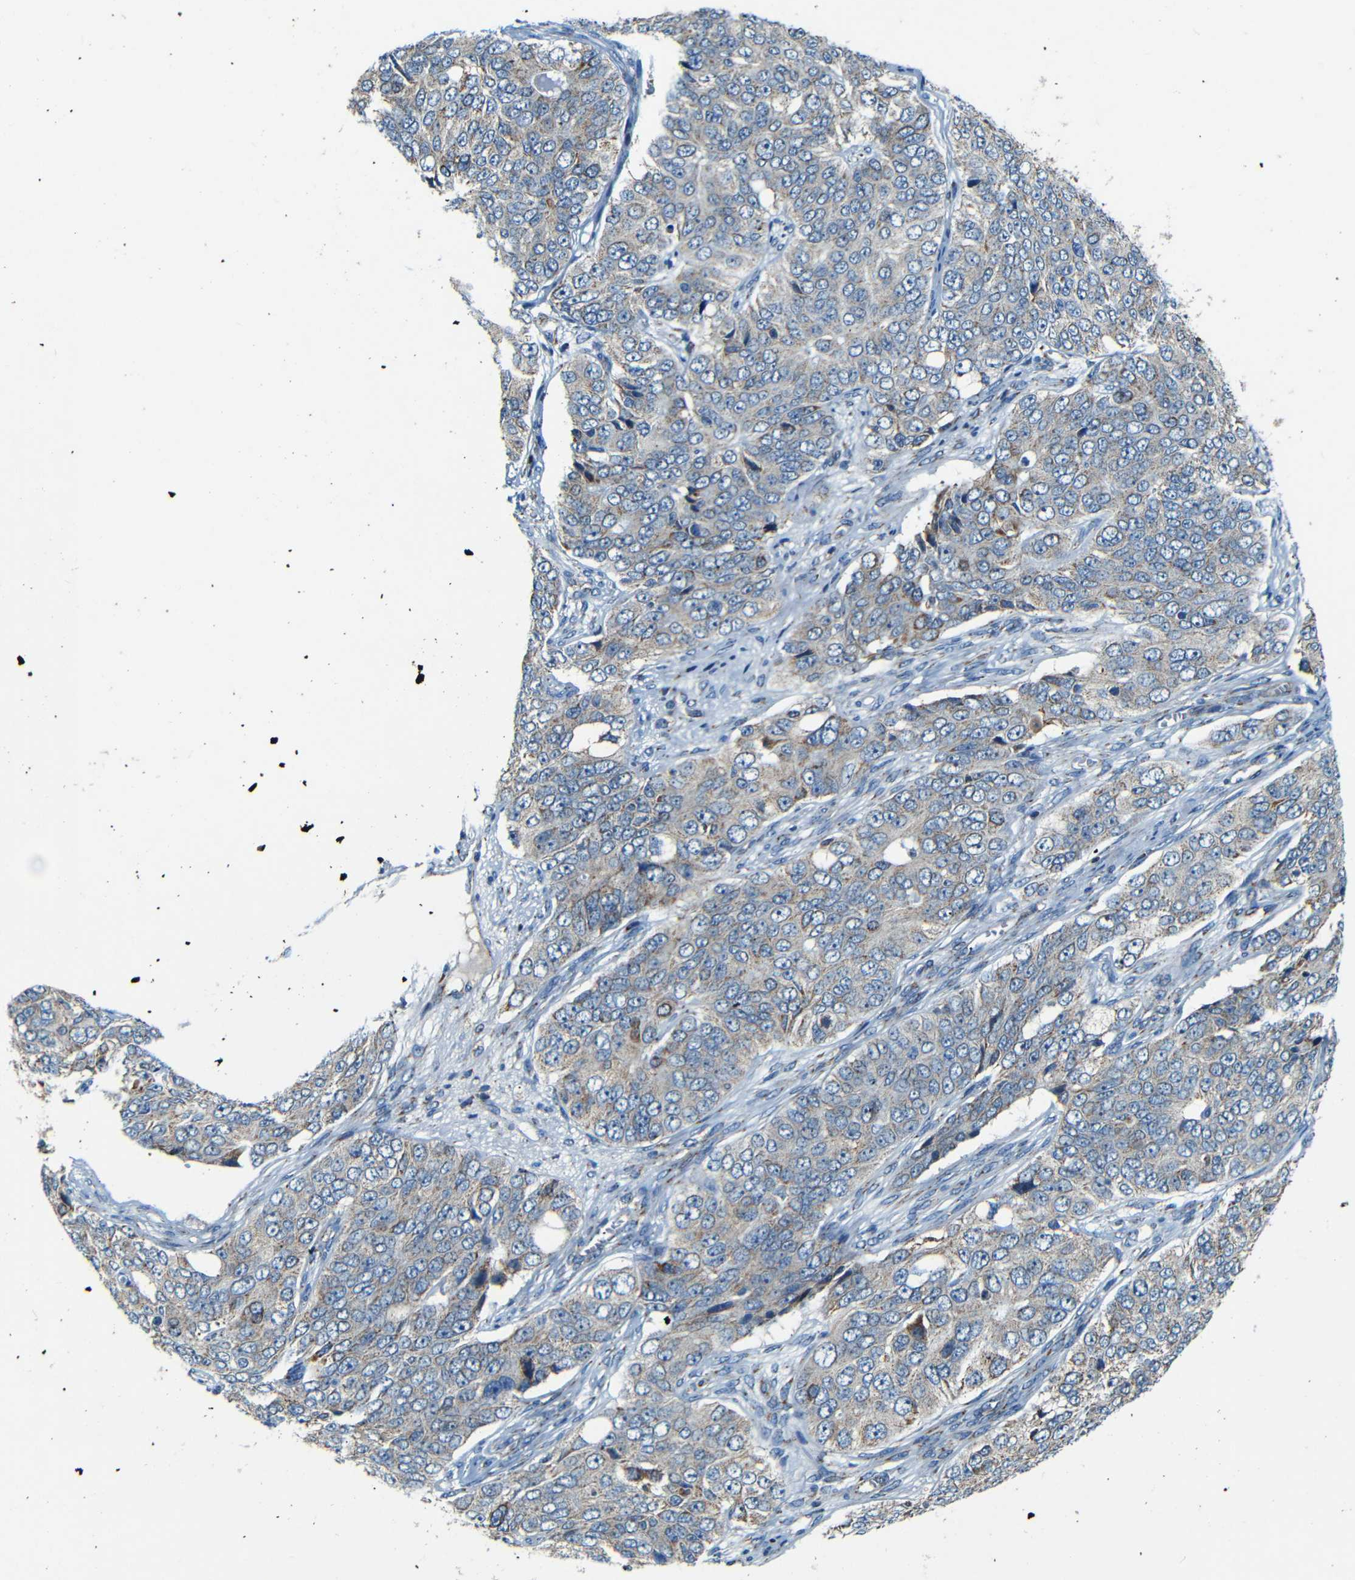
{"staining": {"intensity": "weak", "quantity": ">75%", "location": "cytoplasmic/membranous"}, "tissue": "ovarian cancer", "cell_type": "Tumor cells", "image_type": "cancer", "snomed": [{"axis": "morphology", "description": "Carcinoma, endometroid"}, {"axis": "topography", "description": "Ovary"}], "caption": "Approximately >75% of tumor cells in human ovarian endometroid carcinoma exhibit weak cytoplasmic/membranous protein staining as visualized by brown immunohistochemical staining.", "gene": "WSCD2", "patient": {"sex": "female", "age": 51}}